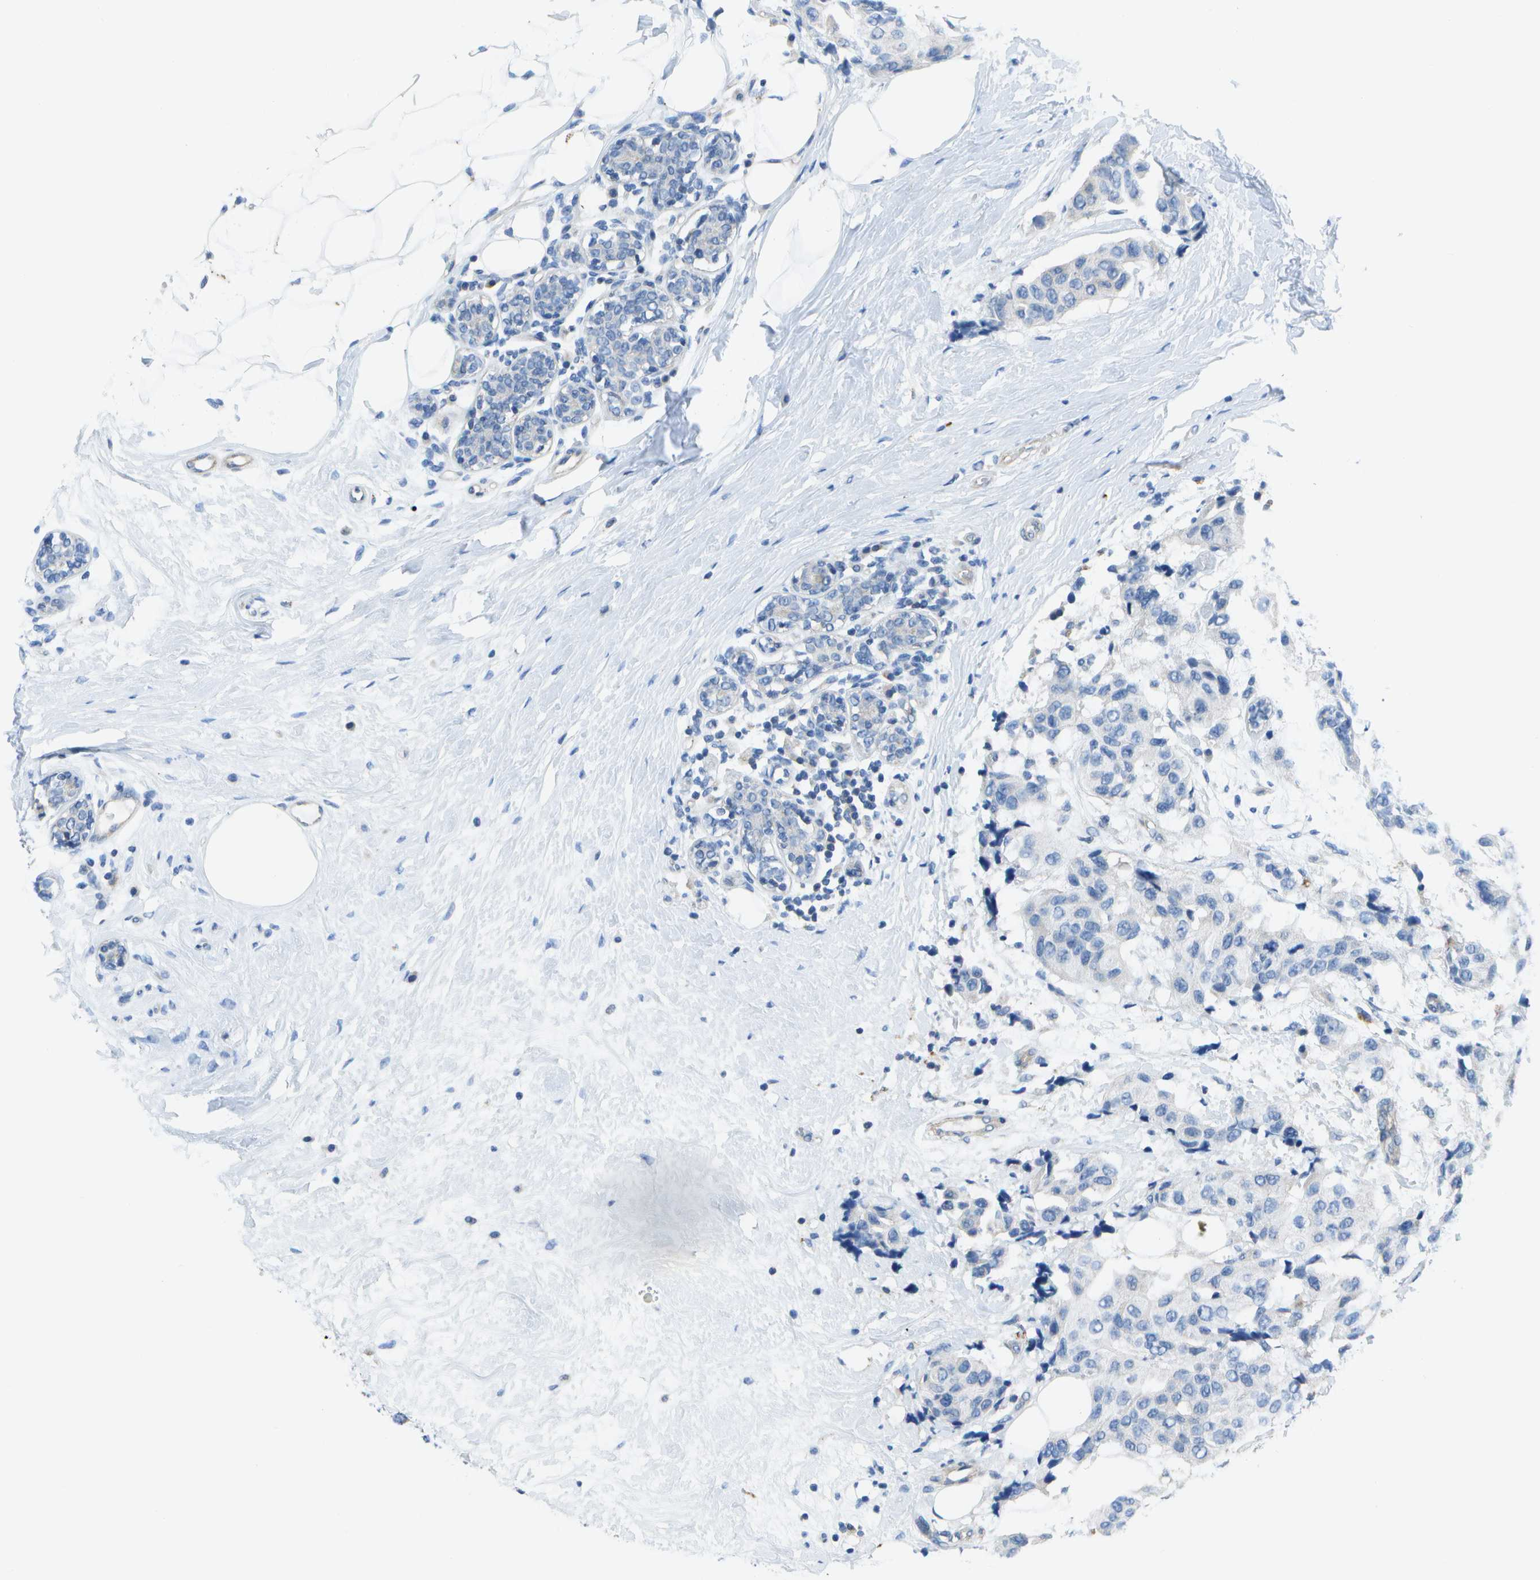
{"staining": {"intensity": "negative", "quantity": "none", "location": "none"}, "tissue": "breast cancer", "cell_type": "Tumor cells", "image_type": "cancer", "snomed": [{"axis": "morphology", "description": "Normal tissue, NOS"}, {"axis": "morphology", "description": "Duct carcinoma"}, {"axis": "topography", "description": "Breast"}], "caption": "This is a photomicrograph of IHC staining of breast intraductal carcinoma, which shows no expression in tumor cells.", "gene": "DCT", "patient": {"sex": "female", "age": 39}}